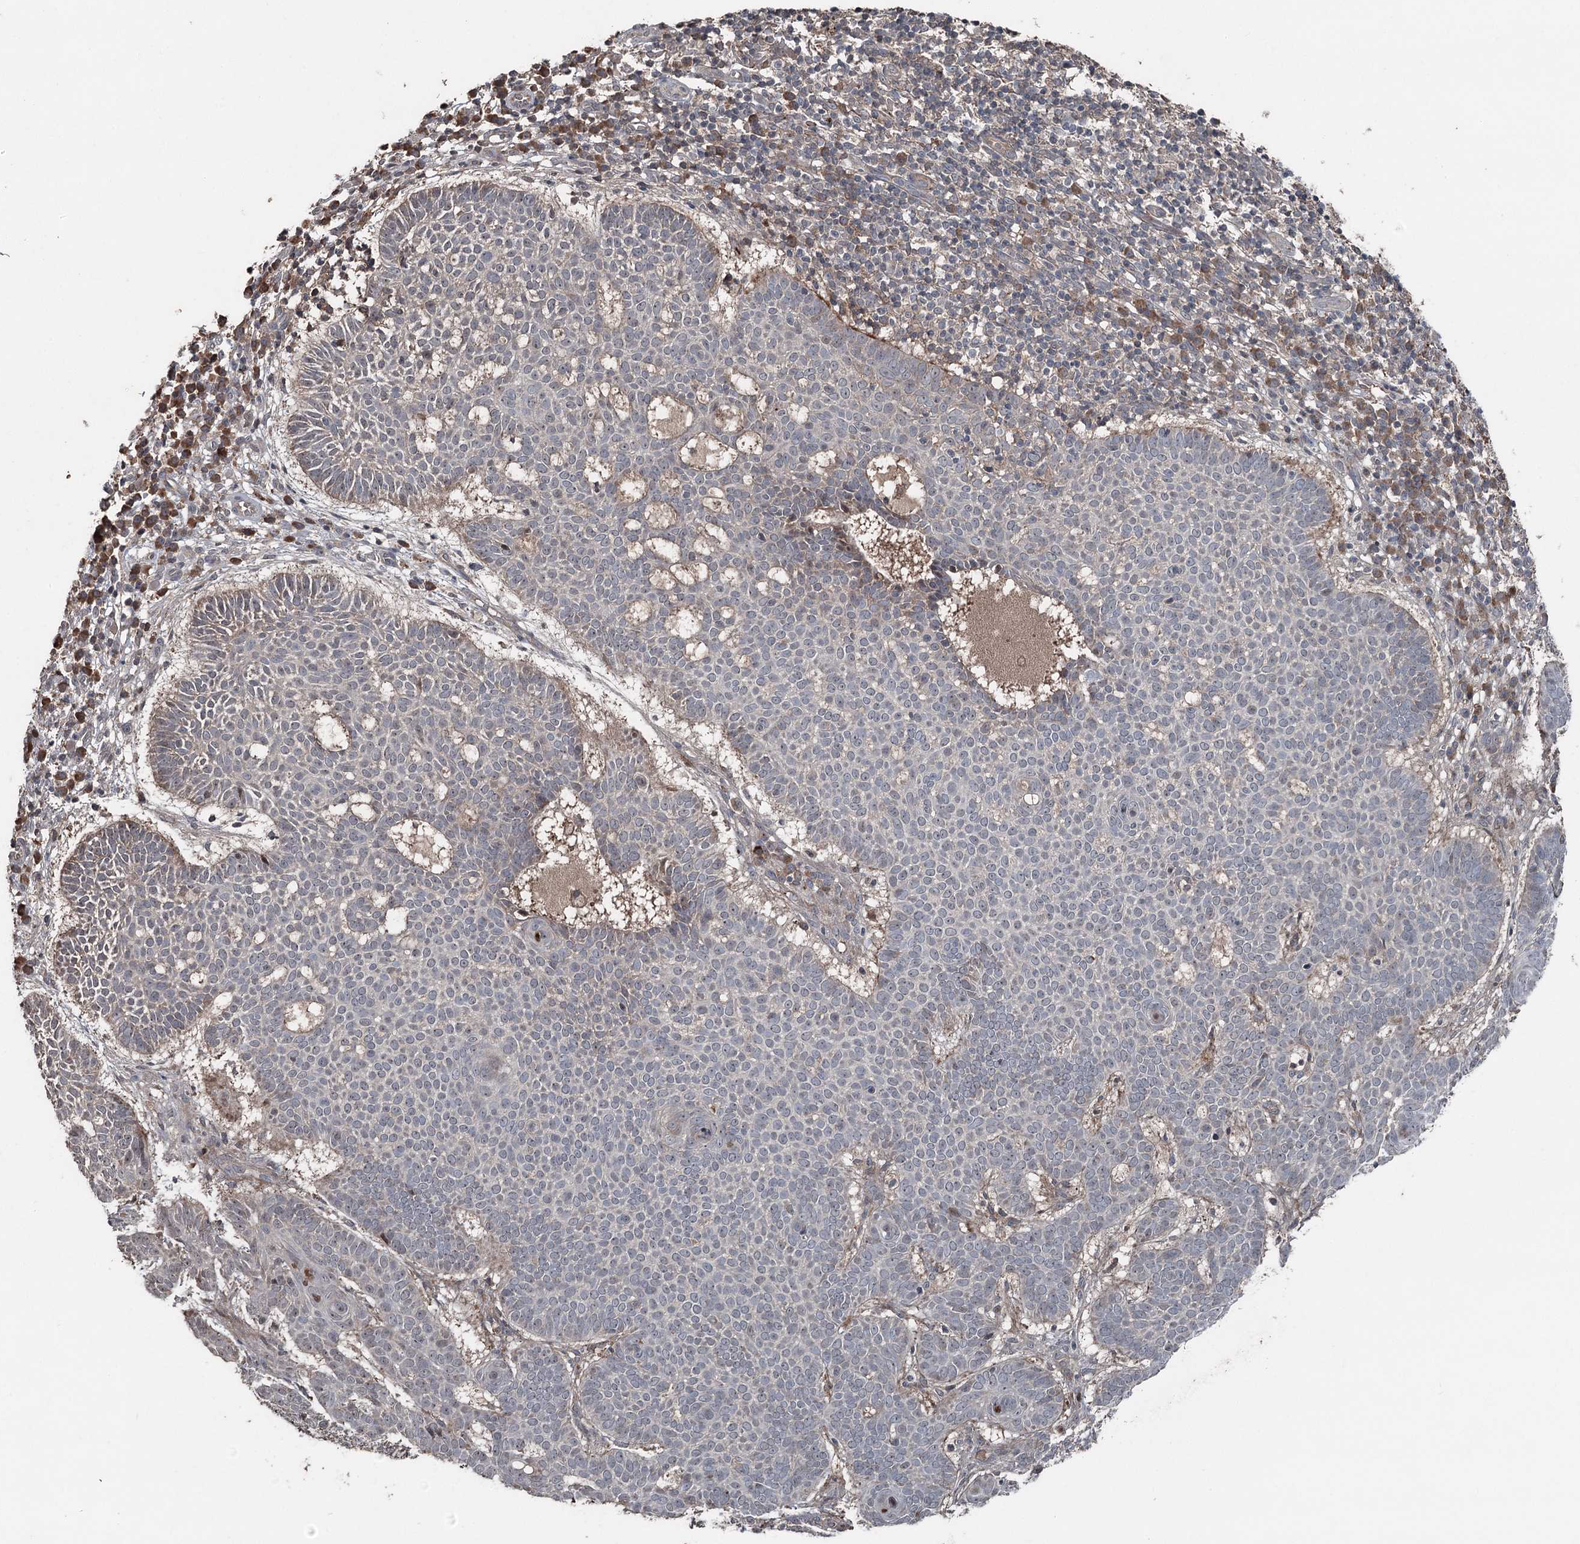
{"staining": {"intensity": "weak", "quantity": "<25%", "location": "cytoplasmic/membranous"}, "tissue": "skin cancer", "cell_type": "Tumor cells", "image_type": "cancer", "snomed": [{"axis": "morphology", "description": "Basal cell carcinoma"}, {"axis": "topography", "description": "Skin"}], "caption": "Tumor cells are negative for protein expression in human skin basal cell carcinoma.", "gene": "MAPK8IP2", "patient": {"sex": "male", "age": 85}}